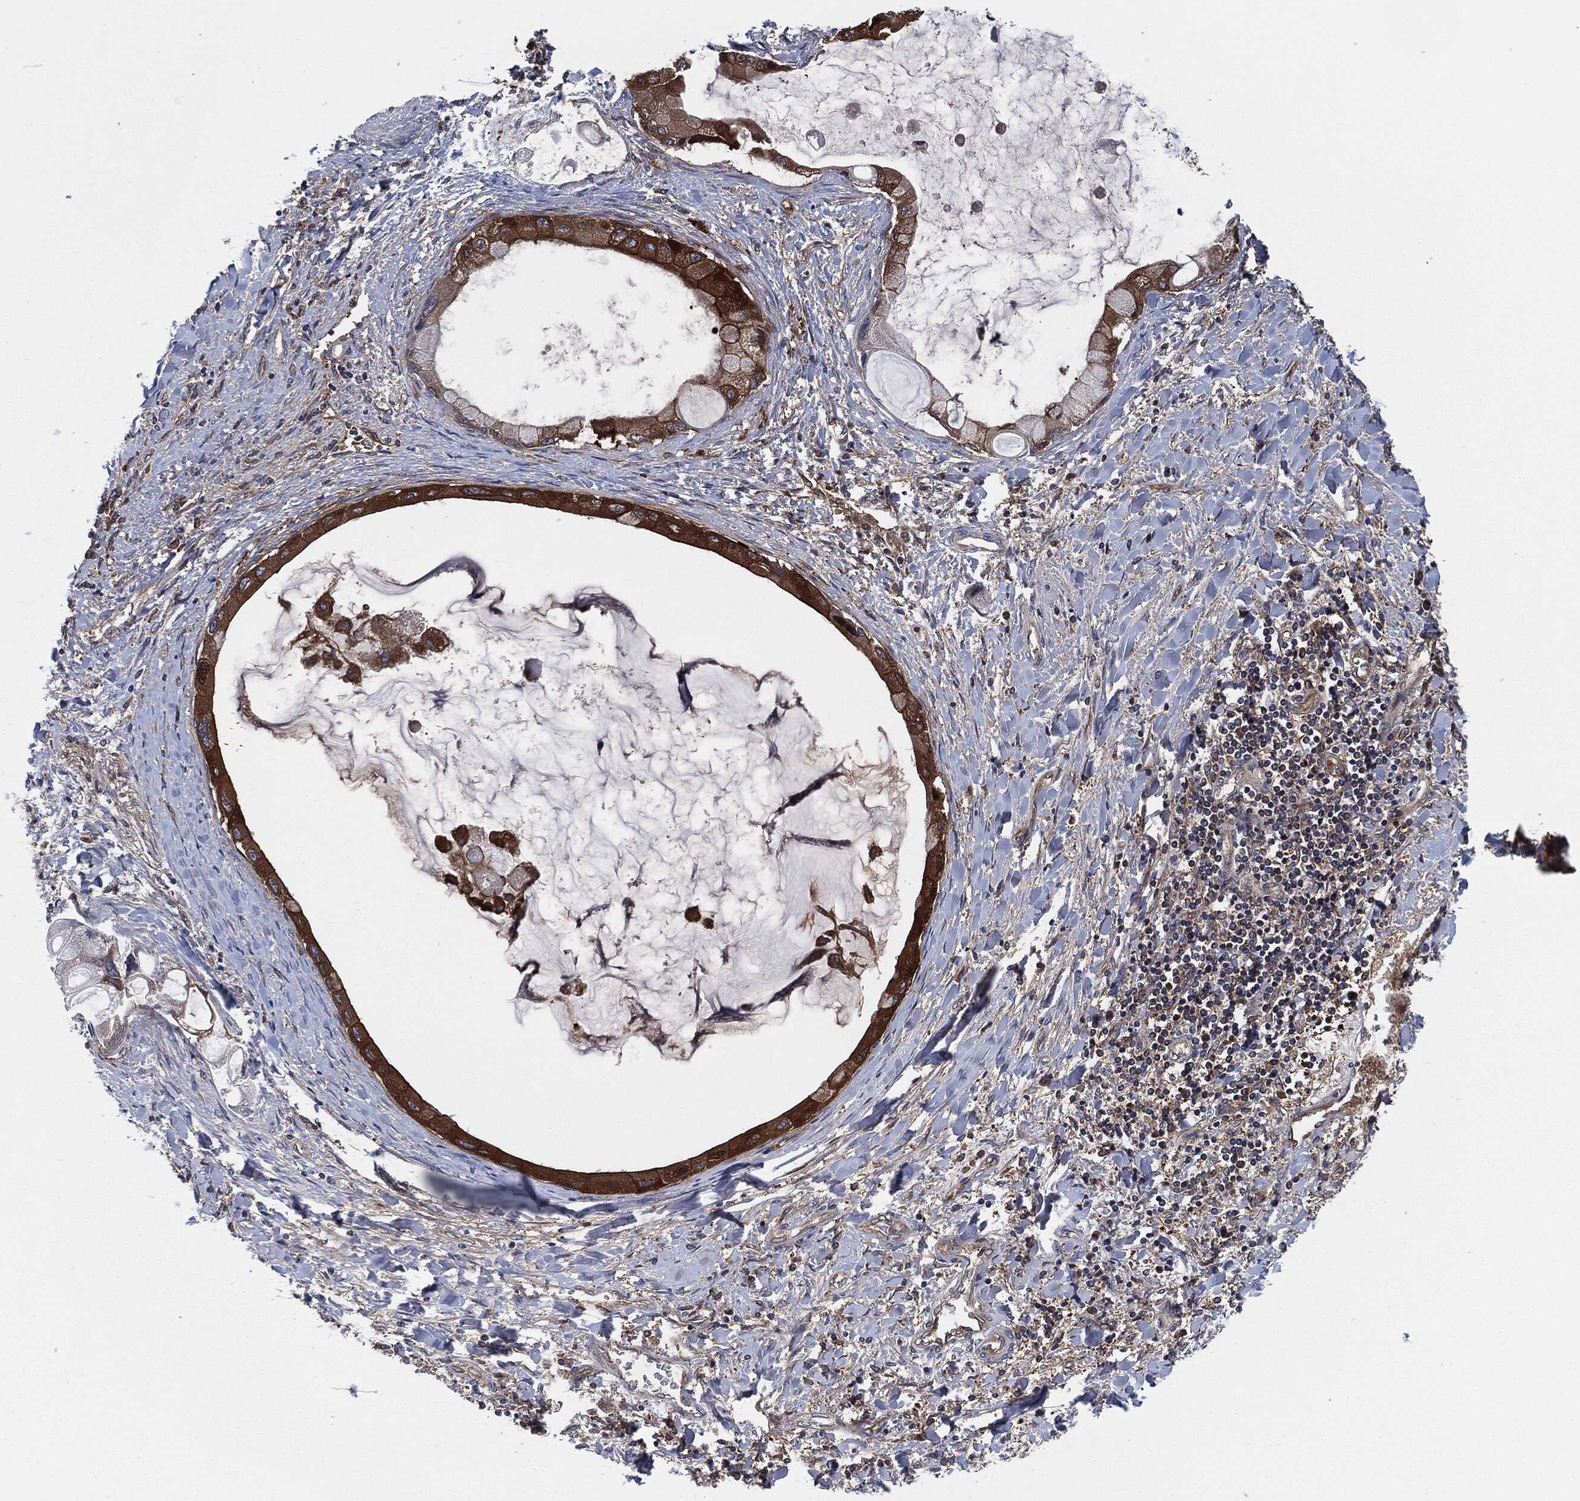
{"staining": {"intensity": "moderate", "quantity": ">75%", "location": "cytoplasmic/membranous"}, "tissue": "liver cancer", "cell_type": "Tumor cells", "image_type": "cancer", "snomed": [{"axis": "morphology", "description": "Cholangiocarcinoma"}, {"axis": "topography", "description": "Liver"}], "caption": "Cholangiocarcinoma (liver) stained for a protein exhibits moderate cytoplasmic/membranous positivity in tumor cells.", "gene": "XPNPEP1", "patient": {"sex": "male", "age": 50}}